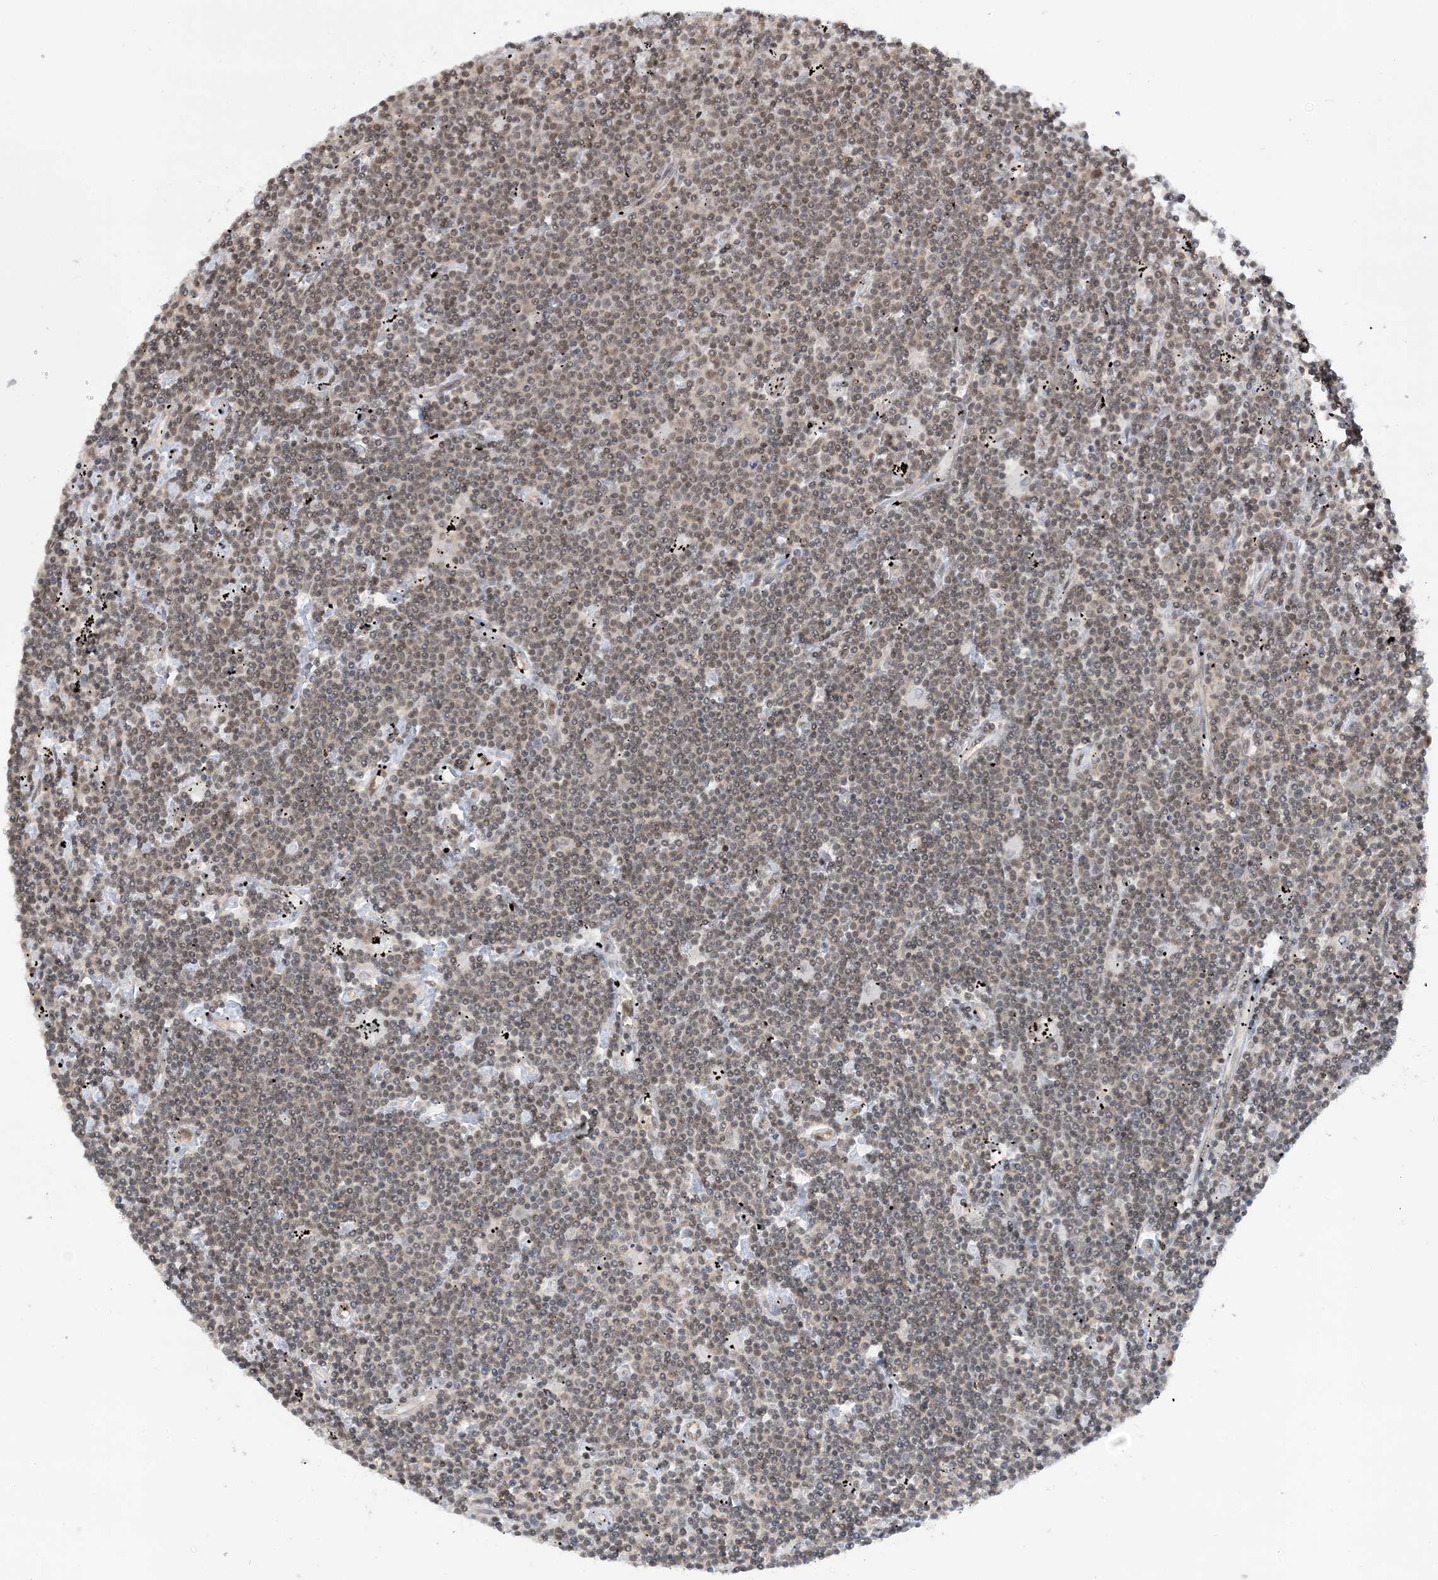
{"staining": {"intensity": "weak", "quantity": "25%-75%", "location": "nuclear"}, "tissue": "lymphoma", "cell_type": "Tumor cells", "image_type": "cancer", "snomed": [{"axis": "morphology", "description": "Malignant lymphoma, non-Hodgkin's type, Low grade"}, {"axis": "topography", "description": "Spleen"}], "caption": "The image exhibits staining of lymphoma, revealing weak nuclear protein staining (brown color) within tumor cells. The protein is stained brown, and the nuclei are stained in blue (DAB (3,3'-diaminobenzidine) IHC with brightfield microscopy, high magnification).", "gene": "SEPHS1", "patient": {"sex": "male", "age": 76}}